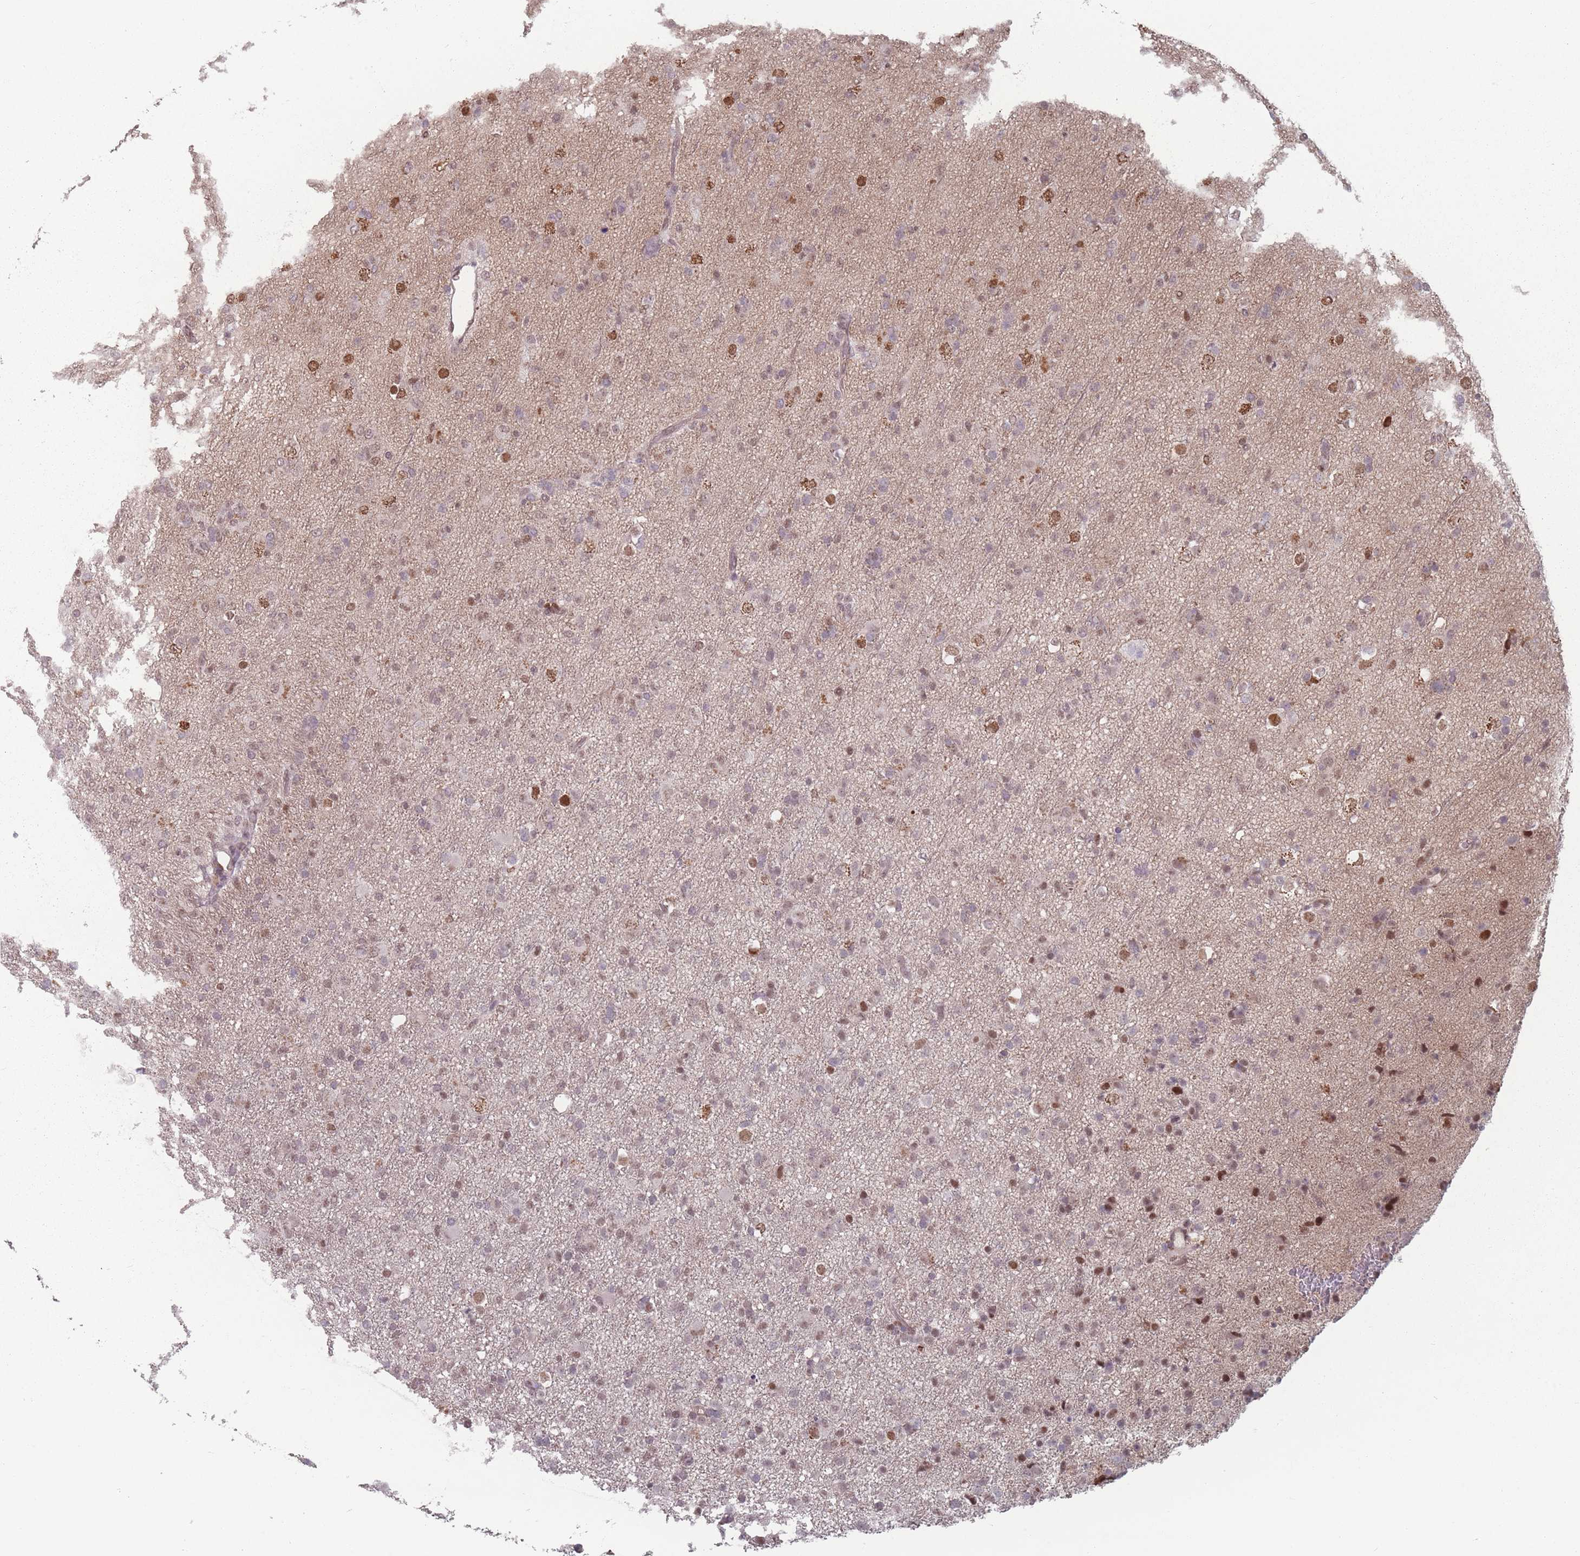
{"staining": {"intensity": "moderate", "quantity": "25%-75%", "location": "nuclear"}, "tissue": "glioma", "cell_type": "Tumor cells", "image_type": "cancer", "snomed": [{"axis": "morphology", "description": "Glioma, malignant, Low grade"}, {"axis": "topography", "description": "Brain"}], "caption": "Immunohistochemical staining of glioma displays moderate nuclear protein staining in about 25%-75% of tumor cells. Nuclei are stained in blue.", "gene": "SH3BGRL2", "patient": {"sex": "male", "age": 65}}